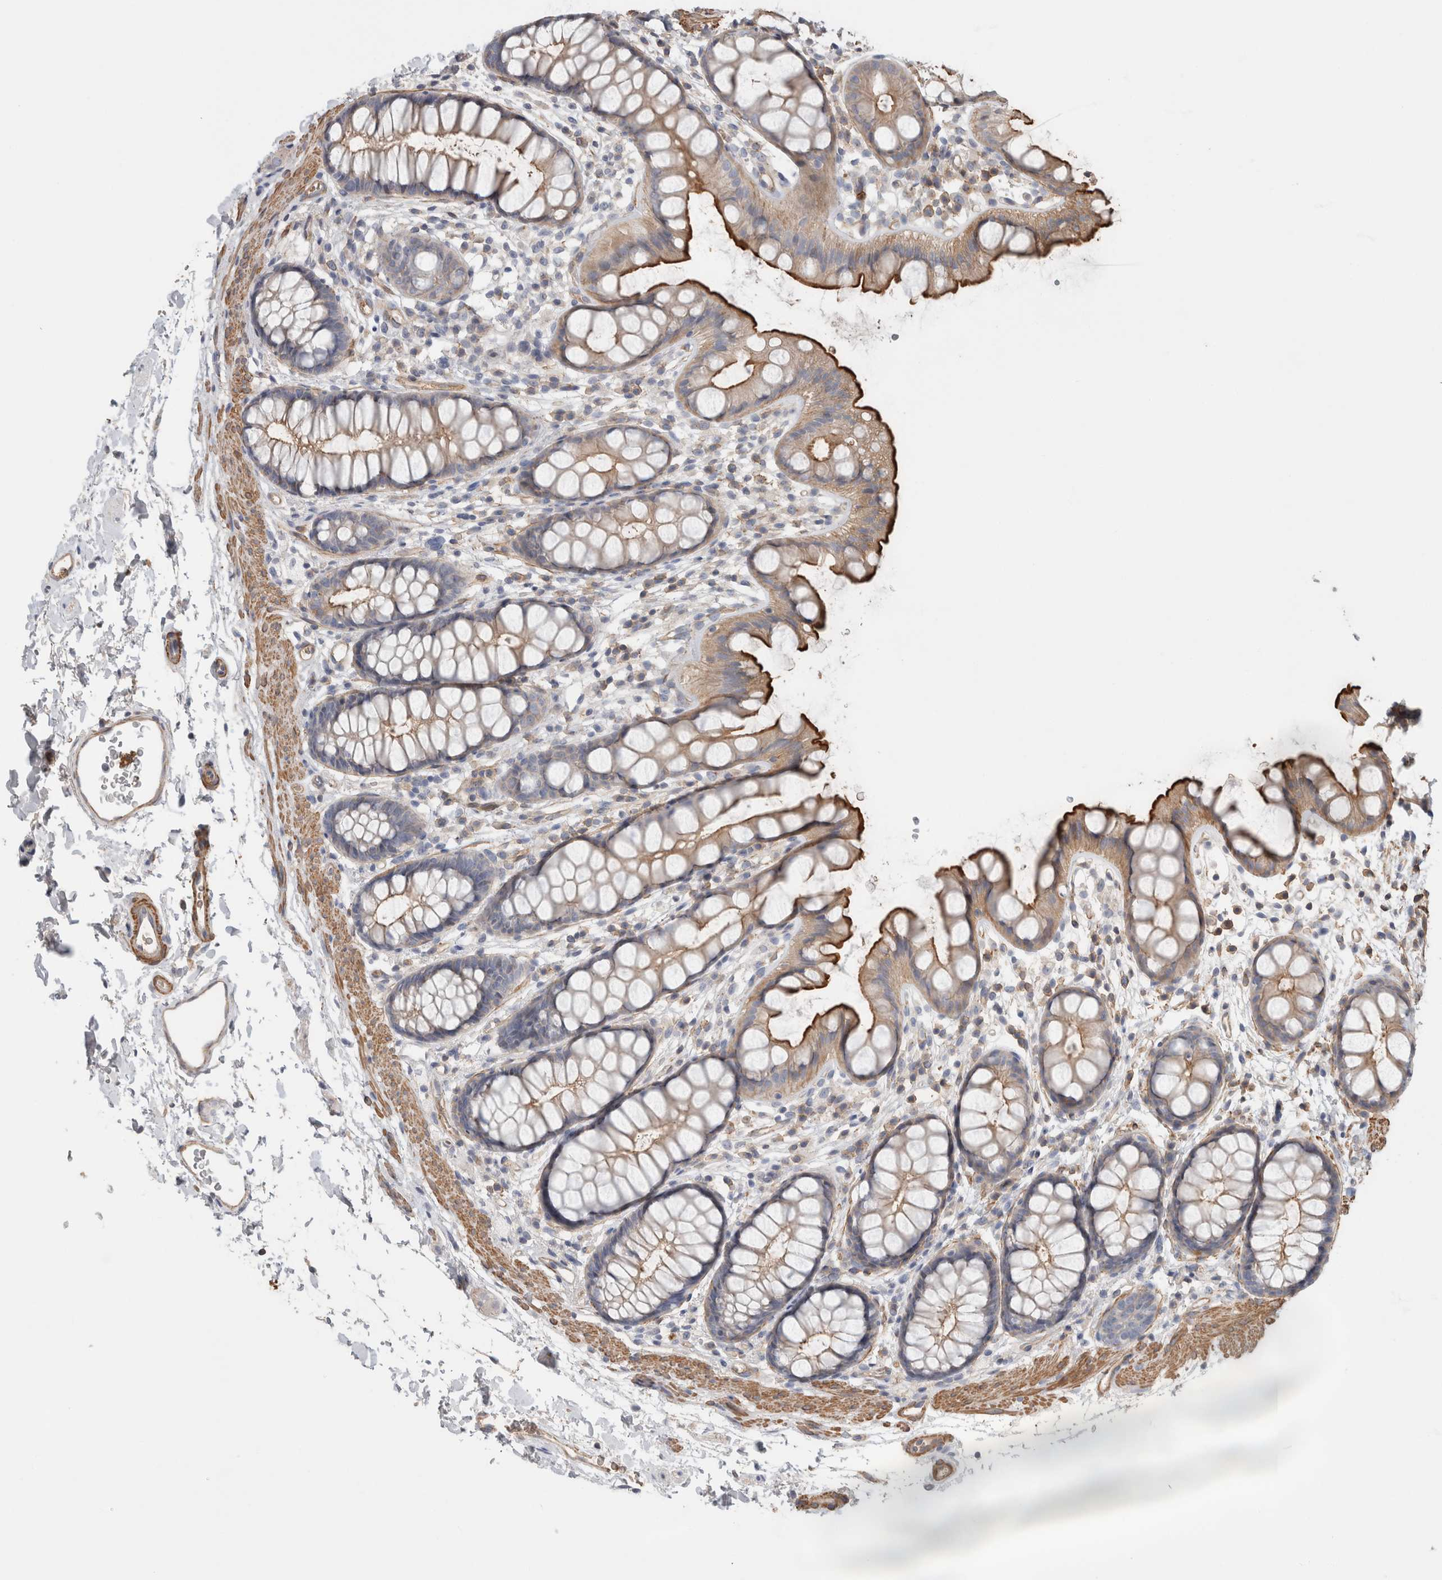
{"staining": {"intensity": "strong", "quantity": "25%-75%", "location": "cytoplasmic/membranous"}, "tissue": "rectum", "cell_type": "Glandular cells", "image_type": "normal", "snomed": [{"axis": "morphology", "description": "Normal tissue, NOS"}, {"axis": "topography", "description": "Rectum"}], "caption": "High-magnification brightfield microscopy of benign rectum stained with DAB (3,3'-diaminobenzidine) (brown) and counterstained with hematoxylin (blue). glandular cells exhibit strong cytoplasmic/membranous staining is identified in about25%-75% of cells.", "gene": "CFI", "patient": {"sex": "female", "age": 65}}